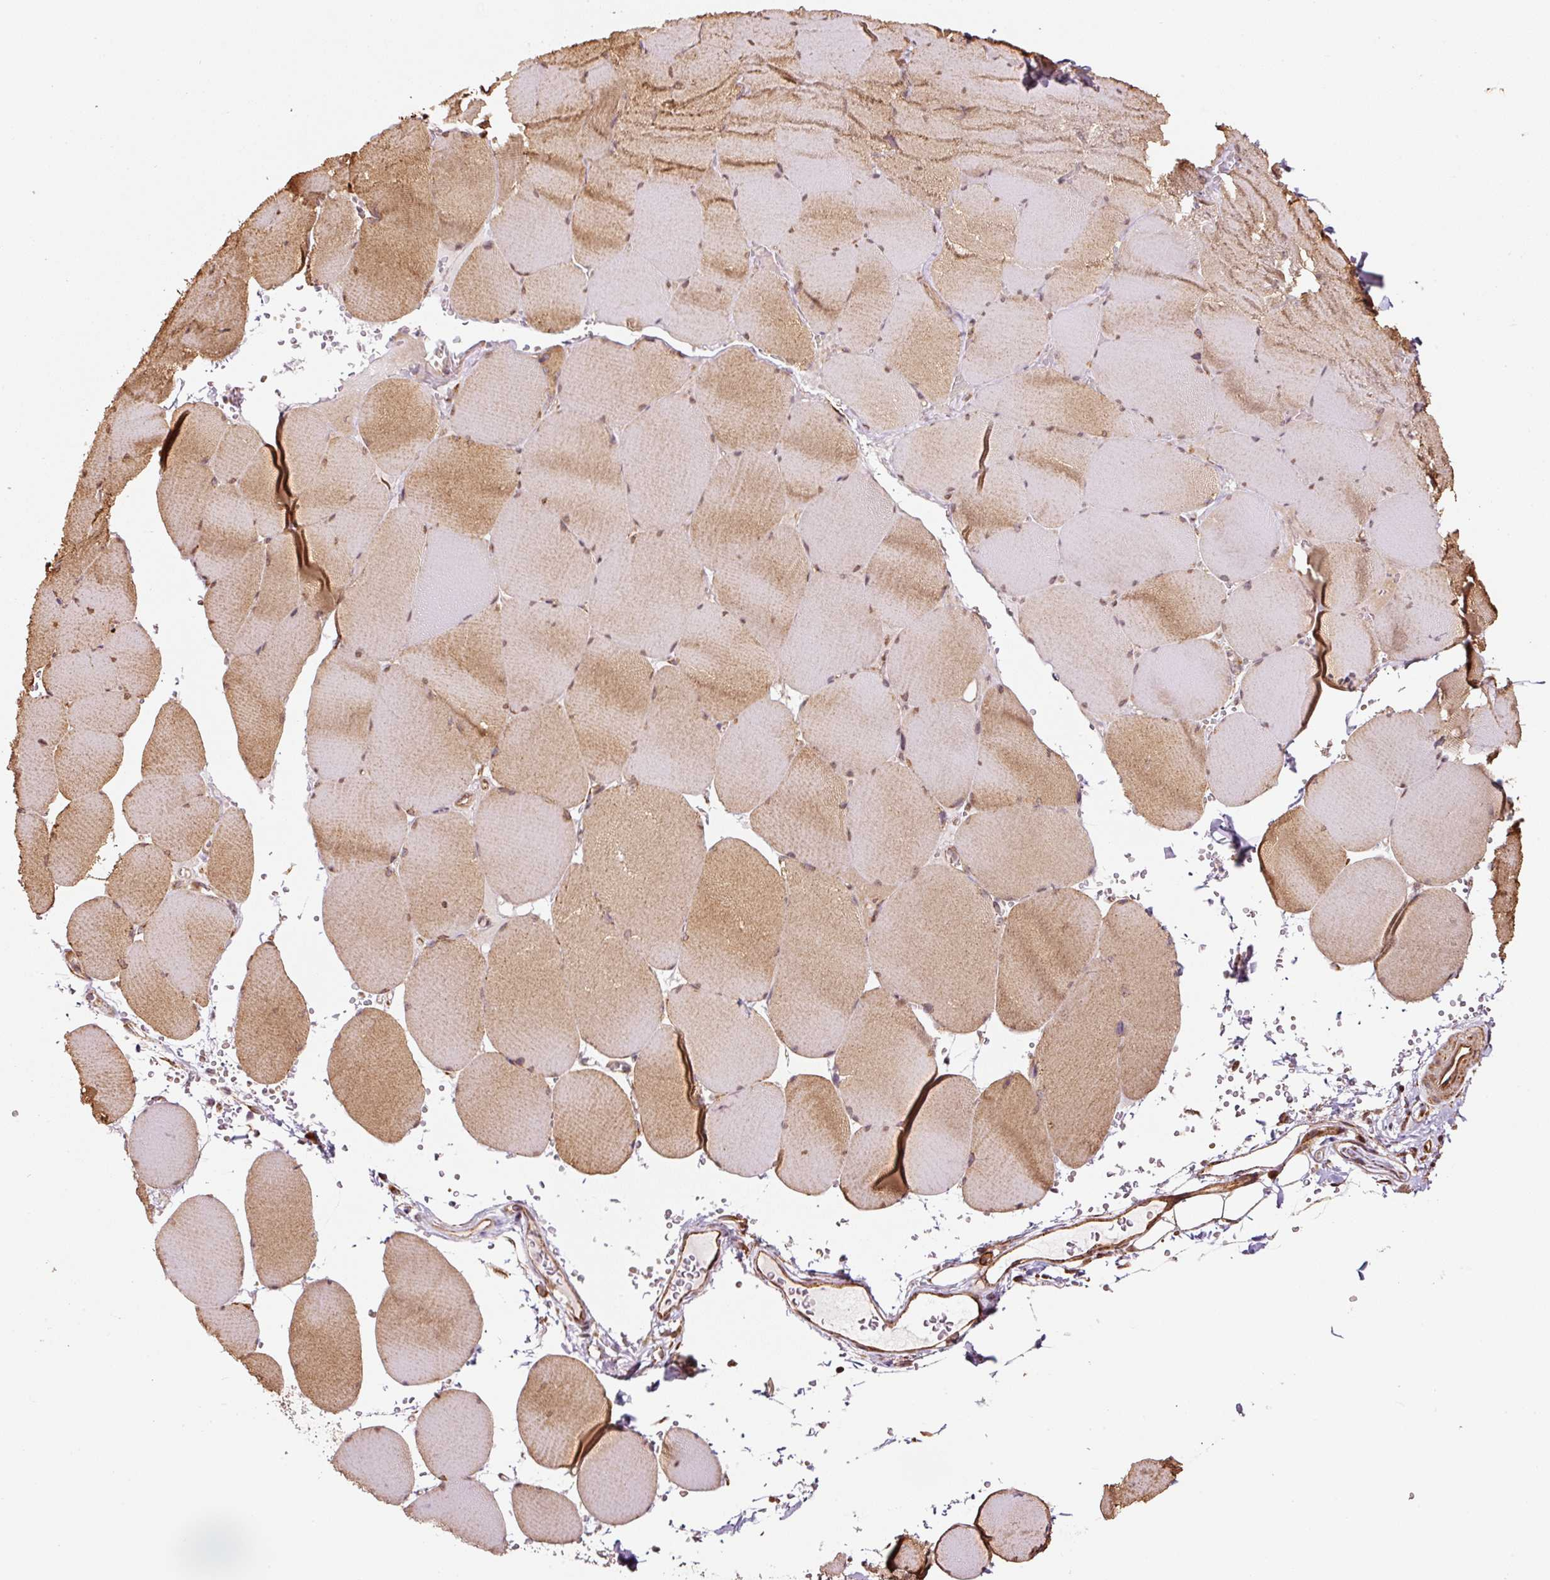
{"staining": {"intensity": "moderate", "quantity": ">75%", "location": "cytoplasmic/membranous"}, "tissue": "skeletal muscle", "cell_type": "Myocytes", "image_type": "normal", "snomed": [{"axis": "morphology", "description": "Normal tissue, NOS"}, {"axis": "topography", "description": "Skeletal muscle"}, {"axis": "topography", "description": "Head-Neck"}], "caption": "This histopathology image shows immunohistochemistry (IHC) staining of normal human skeletal muscle, with medium moderate cytoplasmic/membranous positivity in about >75% of myocytes.", "gene": "ETF1", "patient": {"sex": "male", "age": 66}}